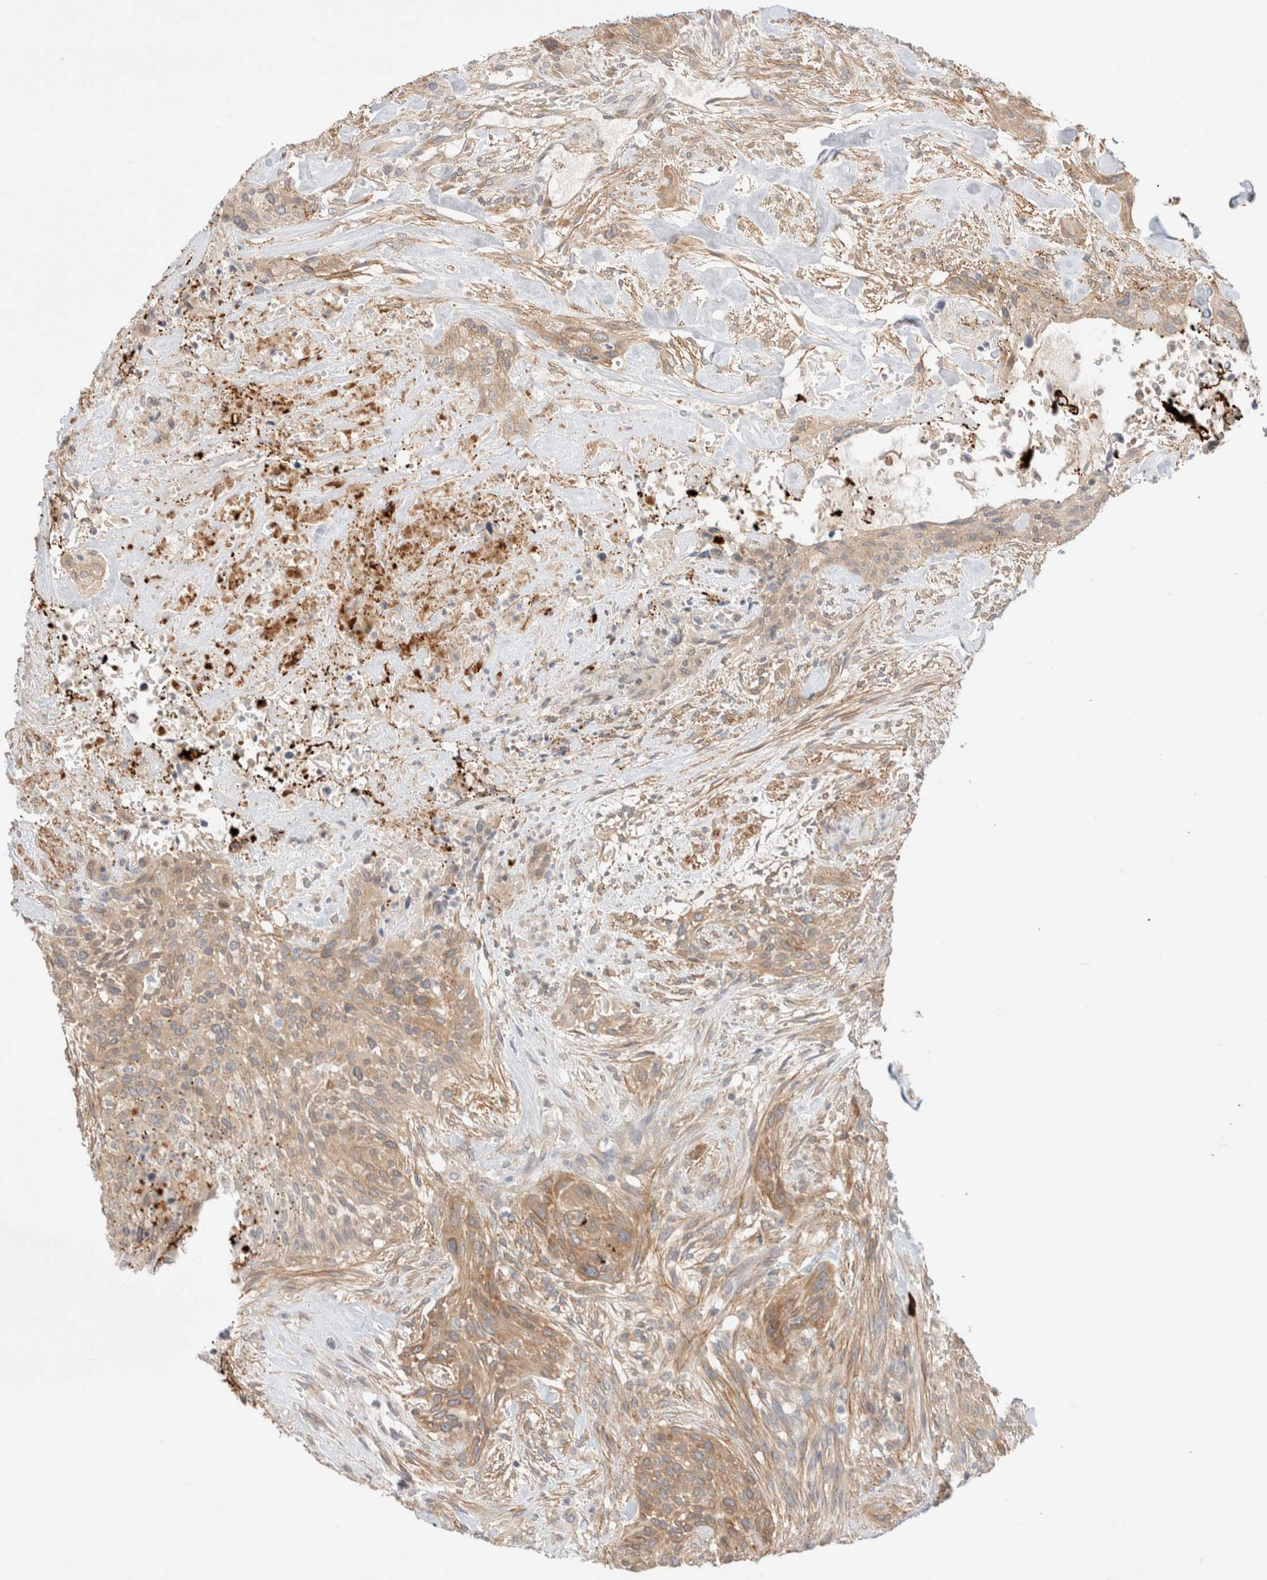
{"staining": {"intensity": "weak", "quantity": ">75%", "location": "cytoplasmic/membranous"}, "tissue": "urothelial cancer", "cell_type": "Tumor cells", "image_type": "cancer", "snomed": [{"axis": "morphology", "description": "Urothelial carcinoma, High grade"}, {"axis": "topography", "description": "Urinary bladder"}], "caption": "Protein staining shows weak cytoplasmic/membranous expression in about >75% of tumor cells in urothelial cancer.", "gene": "MARK3", "patient": {"sex": "male", "age": 35}}